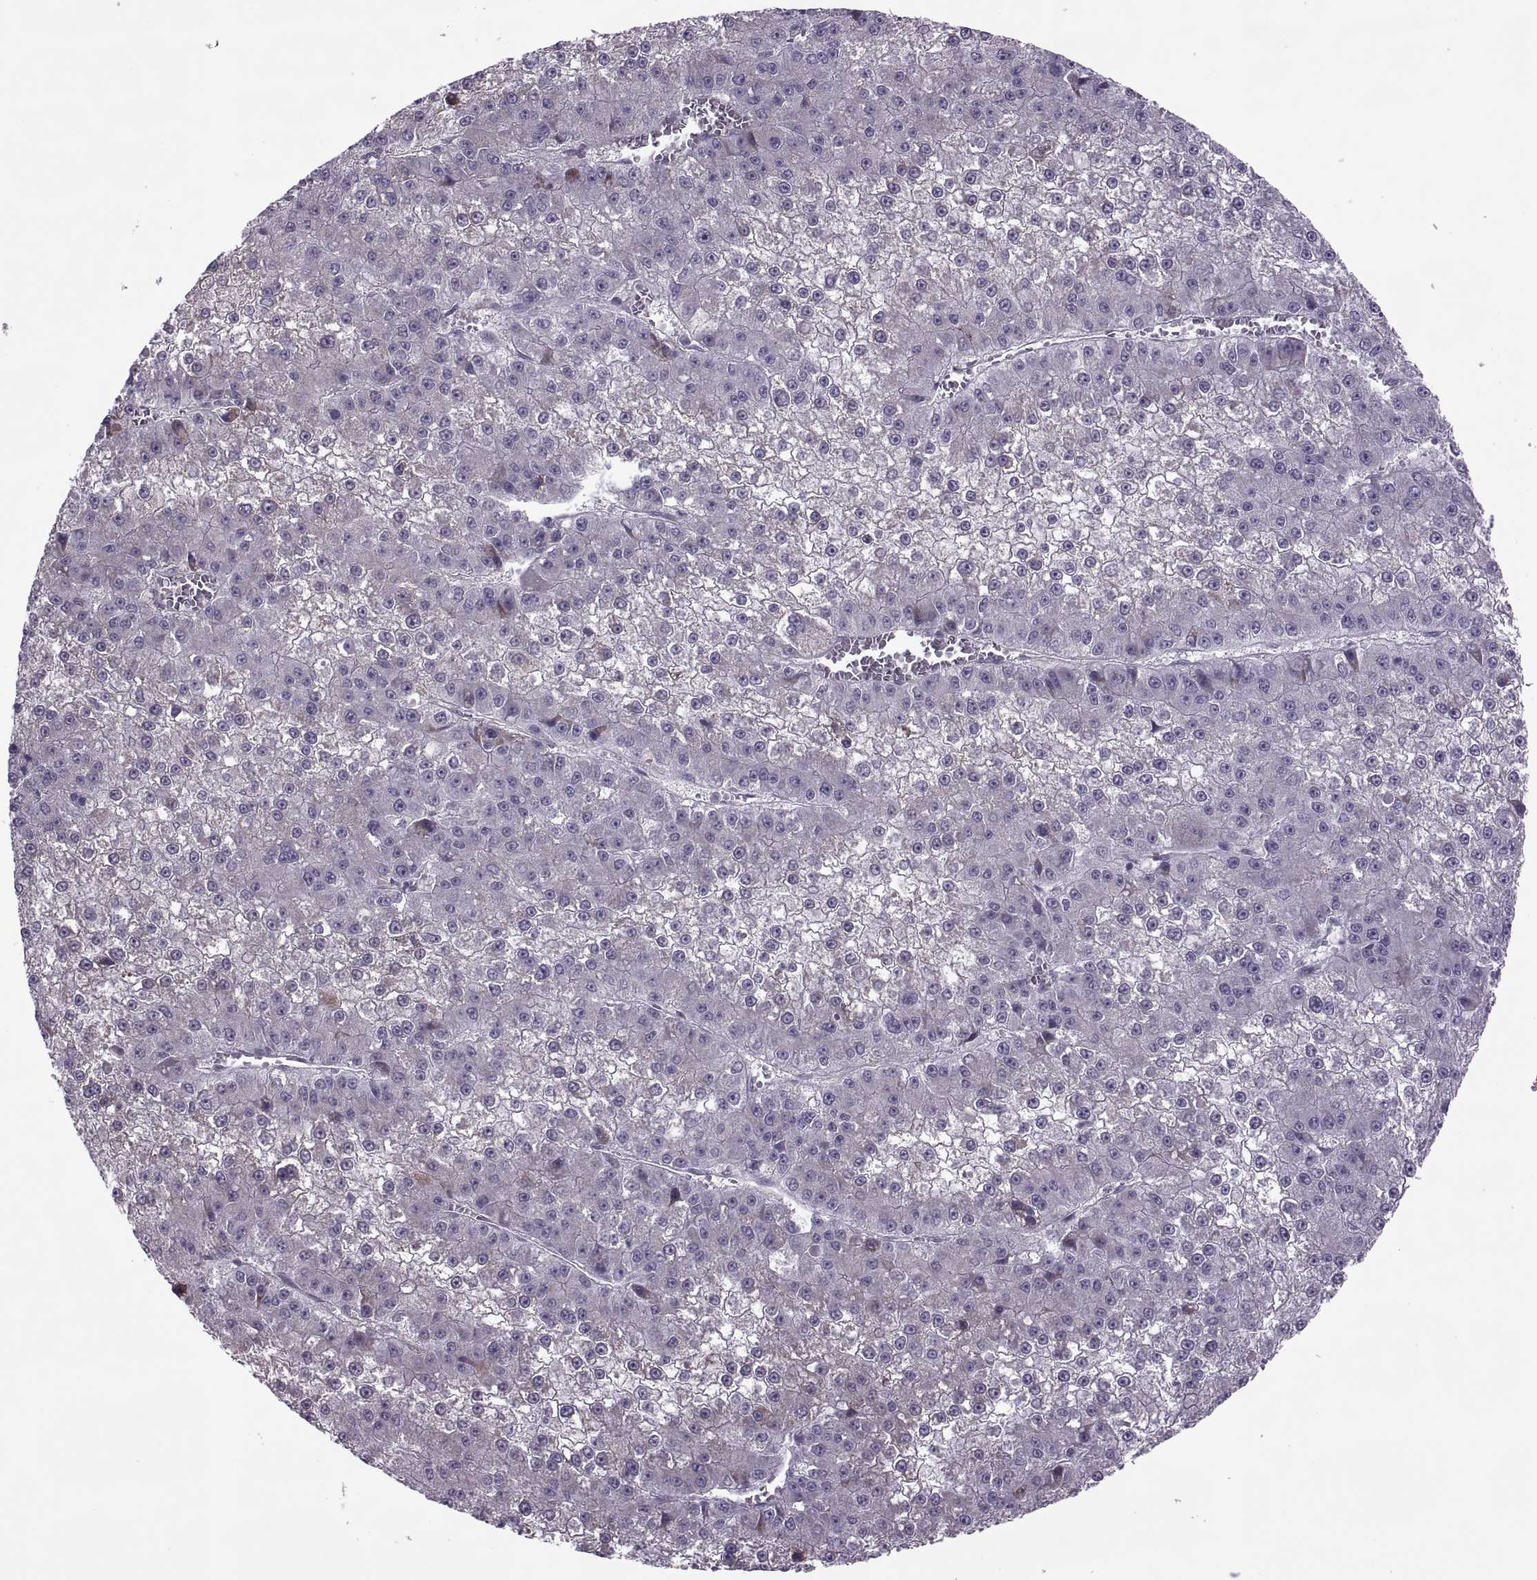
{"staining": {"intensity": "negative", "quantity": "none", "location": "none"}, "tissue": "liver cancer", "cell_type": "Tumor cells", "image_type": "cancer", "snomed": [{"axis": "morphology", "description": "Carcinoma, Hepatocellular, NOS"}, {"axis": "topography", "description": "Liver"}], "caption": "Immunohistochemistry image of neoplastic tissue: human hepatocellular carcinoma (liver) stained with DAB (3,3'-diaminobenzidine) demonstrates no significant protein positivity in tumor cells.", "gene": "ODF3", "patient": {"sex": "female", "age": 73}}